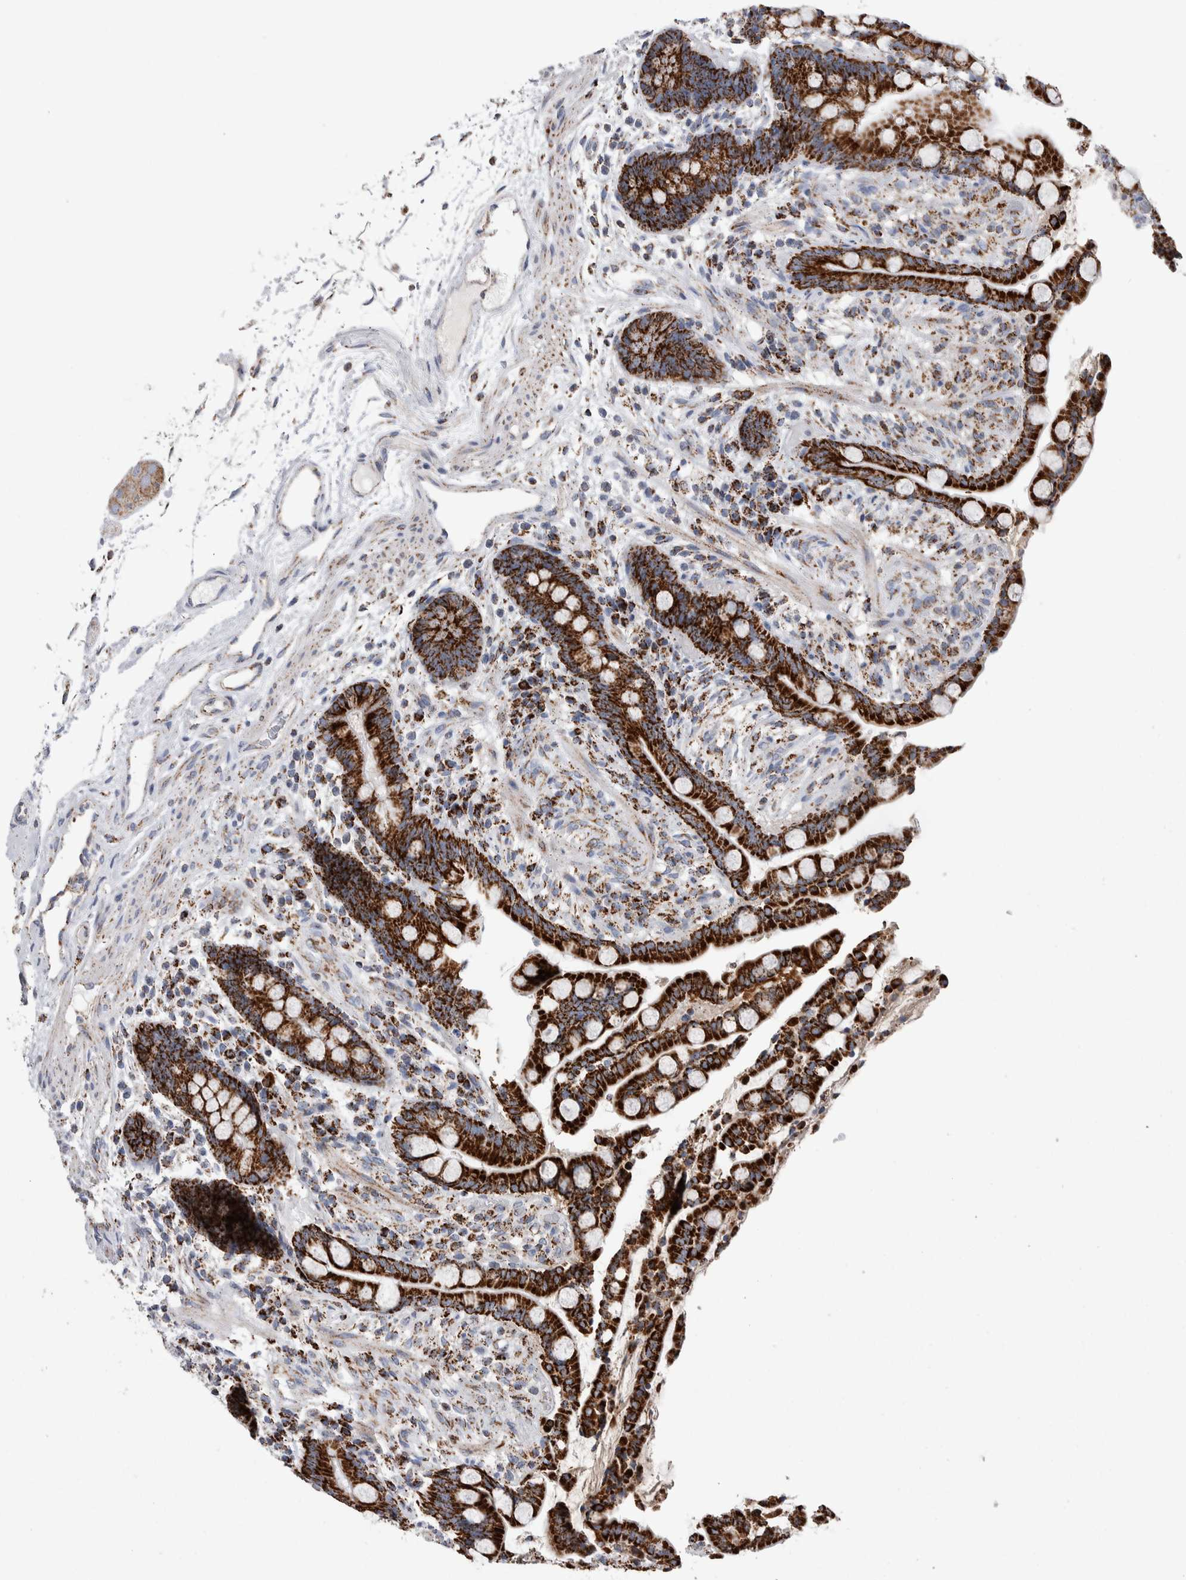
{"staining": {"intensity": "weak", "quantity": ">75%", "location": "cytoplasmic/membranous"}, "tissue": "colon", "cell_type": "Endothelial cells", "image_type": "normal", "snomed": [{"axis": "morphology", "description": "Normal tissue, NOS"}, {"axis": "topography", "description": "Colon"}], "caption": "Protein expression analysis of normal colon reveals weak cytoplasmic/membranous staining in approximately >75% of endothelial cells. Immunohistochemistry stains the protein in brown and the nuclei are stained blue.", "gene": "ETFA", "patient": {"sex": "male", "age": 73}}